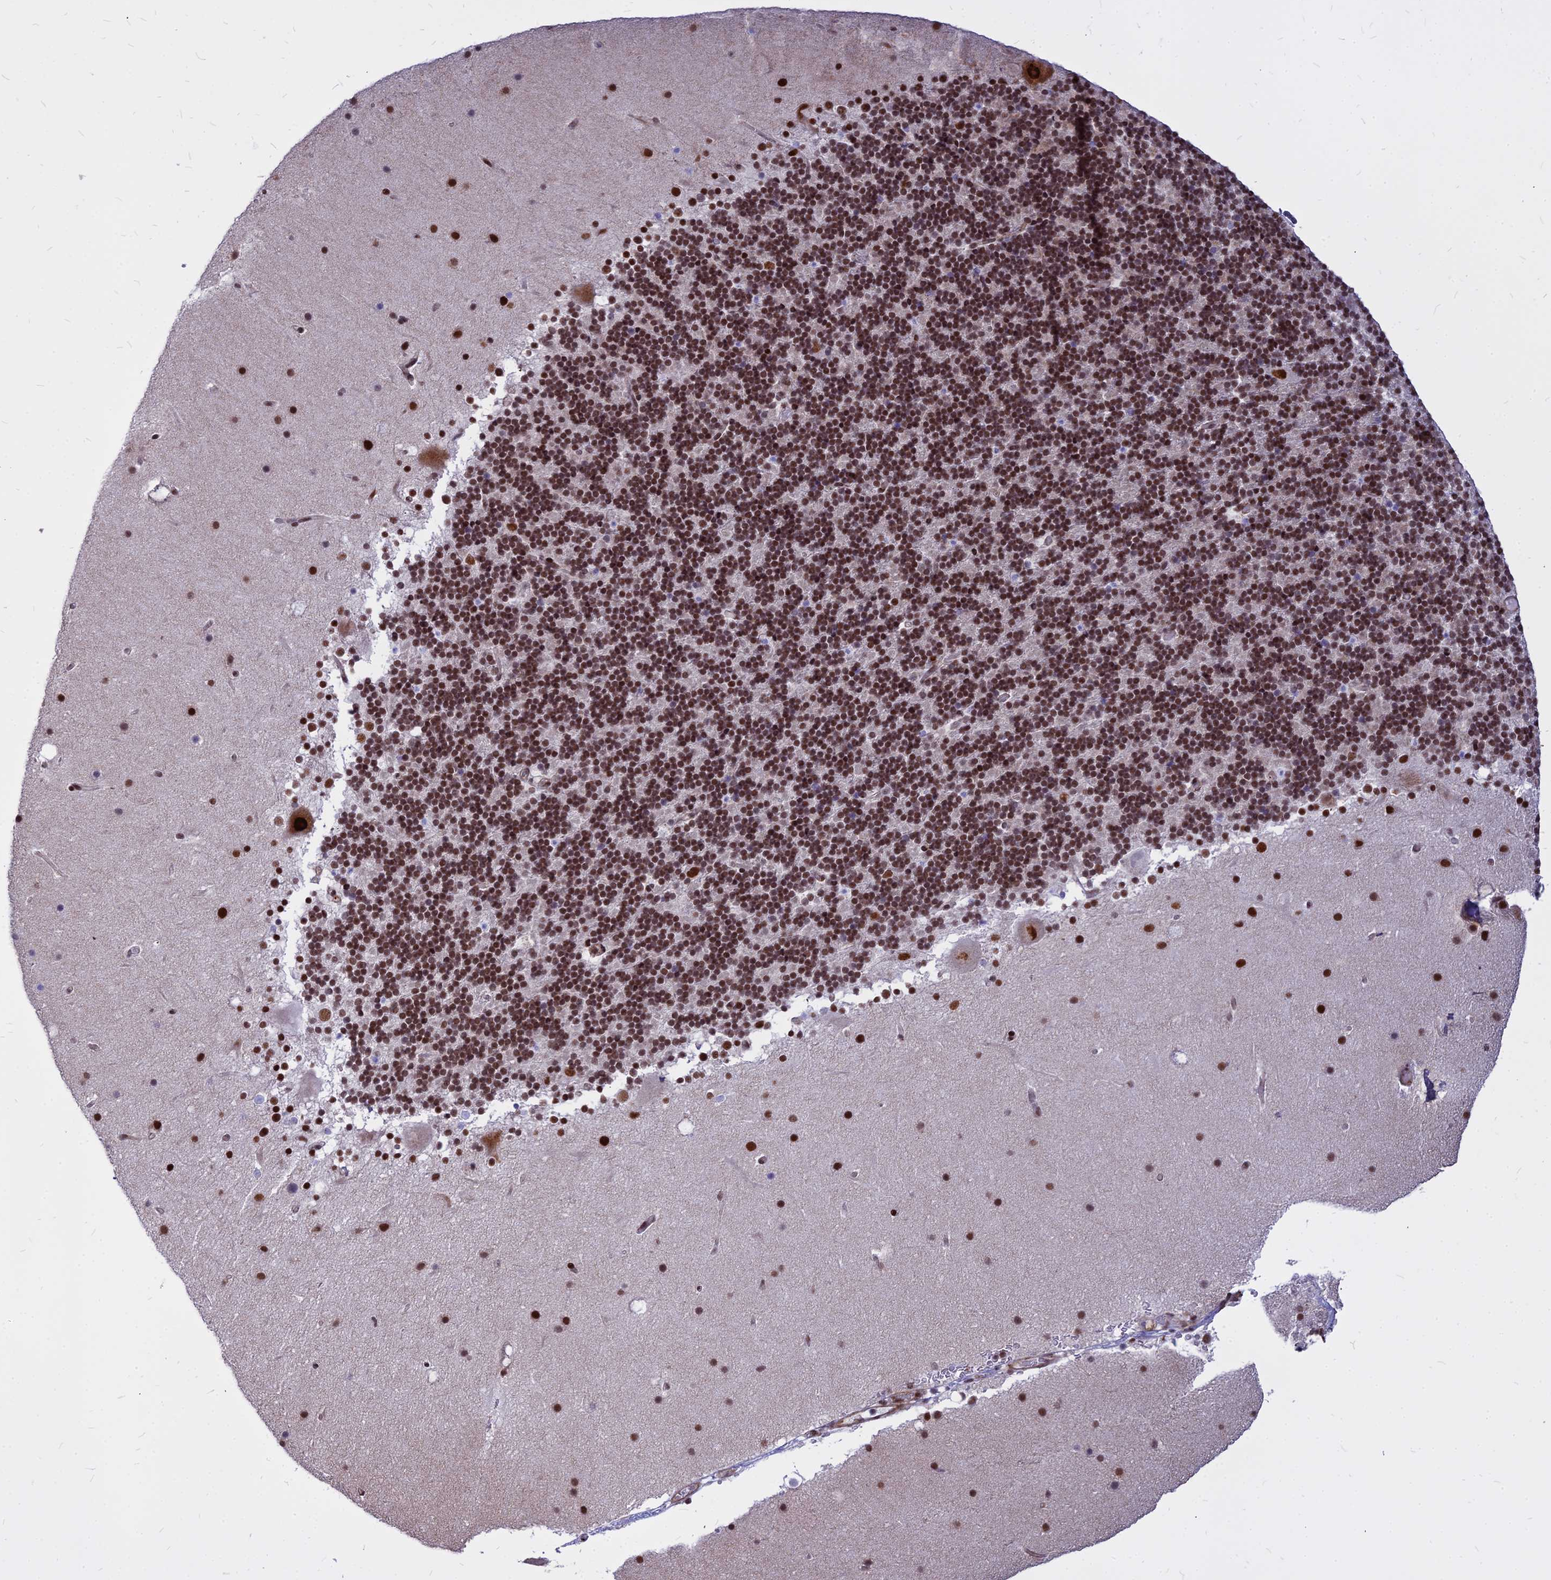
{"staining": {"intensity": "strong", "quantity": ">75%", "location": "nuclear"}, "tissue": "cerebellum", "cell_type": "Cells in granular layer", "image_type": "normal", "snomed": [{"axis": "morphology", "description": "Normal tissue, NOS"}, {"axis": "topography", "description": "Cerebellum"}], "caption": "IHC histopathology image of unremarkable cerebellum: cerebellum stained using IHC reveals high levels of strong protein expression localized specifically in the nuclear of cells in granular layer, appearing as a nuclear brown color.", "gene": "ALG10B", "patient": {"sex": "male", "age": 57}}